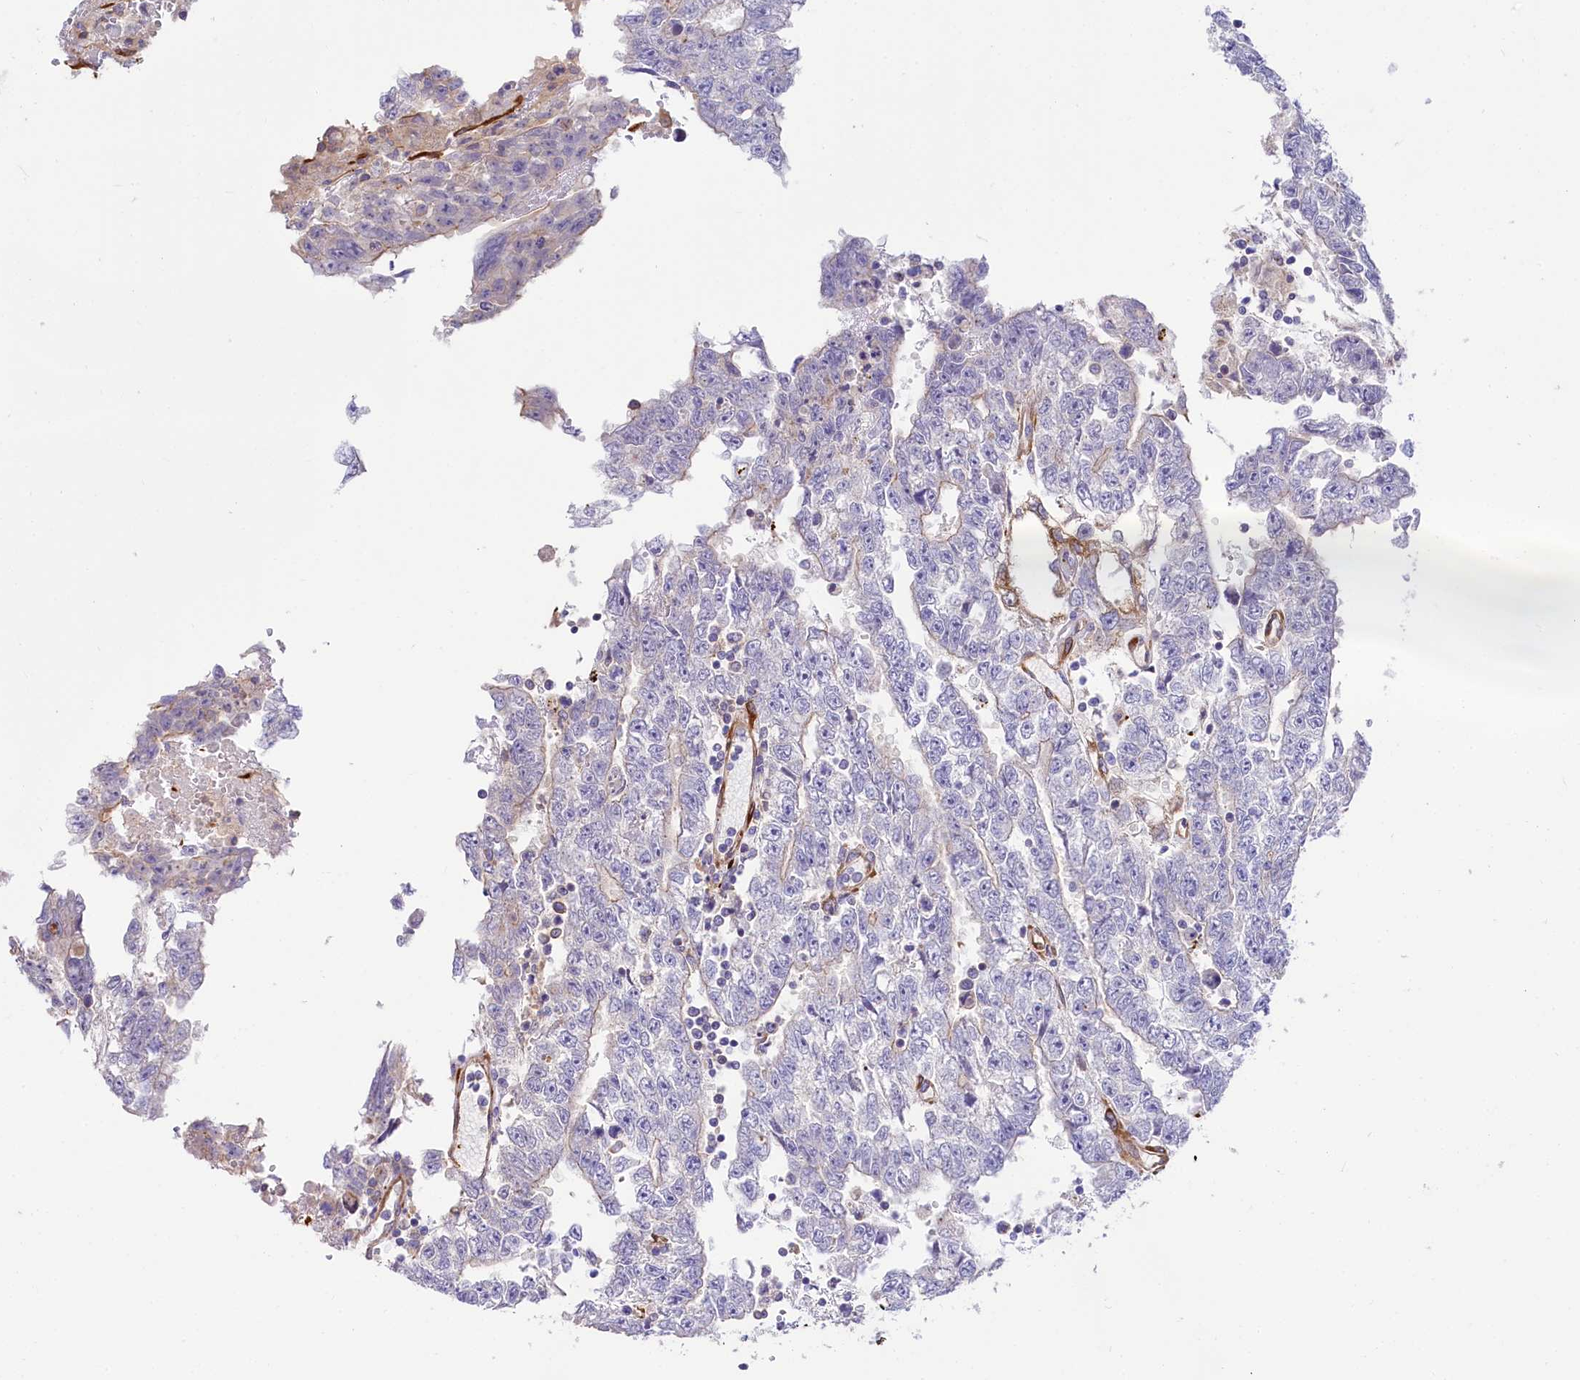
{"staining": {"intensity": "negative", "quantity": "none", "location": "none"}, "tissue": "testis cancer", "cell_type": "Tumor cells", "image_type": "cancer", "snomed": [{"axis": "morphology", "description": "Carcinoma, Embryonal, NOS"}, {"axis": "topography", "description": "Testis"}], "caption": "Immunohistochemistry photomicrograph of testis cancer stained for a protein (brown), which displays no staining in tumor cells. The staining was performed using DAB to visualize the protein expression in brown, while the nuclei were stained in blue with hematoxylin (Magnification: 20x).", "gene": "FCHSD2", "patient": {"sex": "male", "age": 25}}